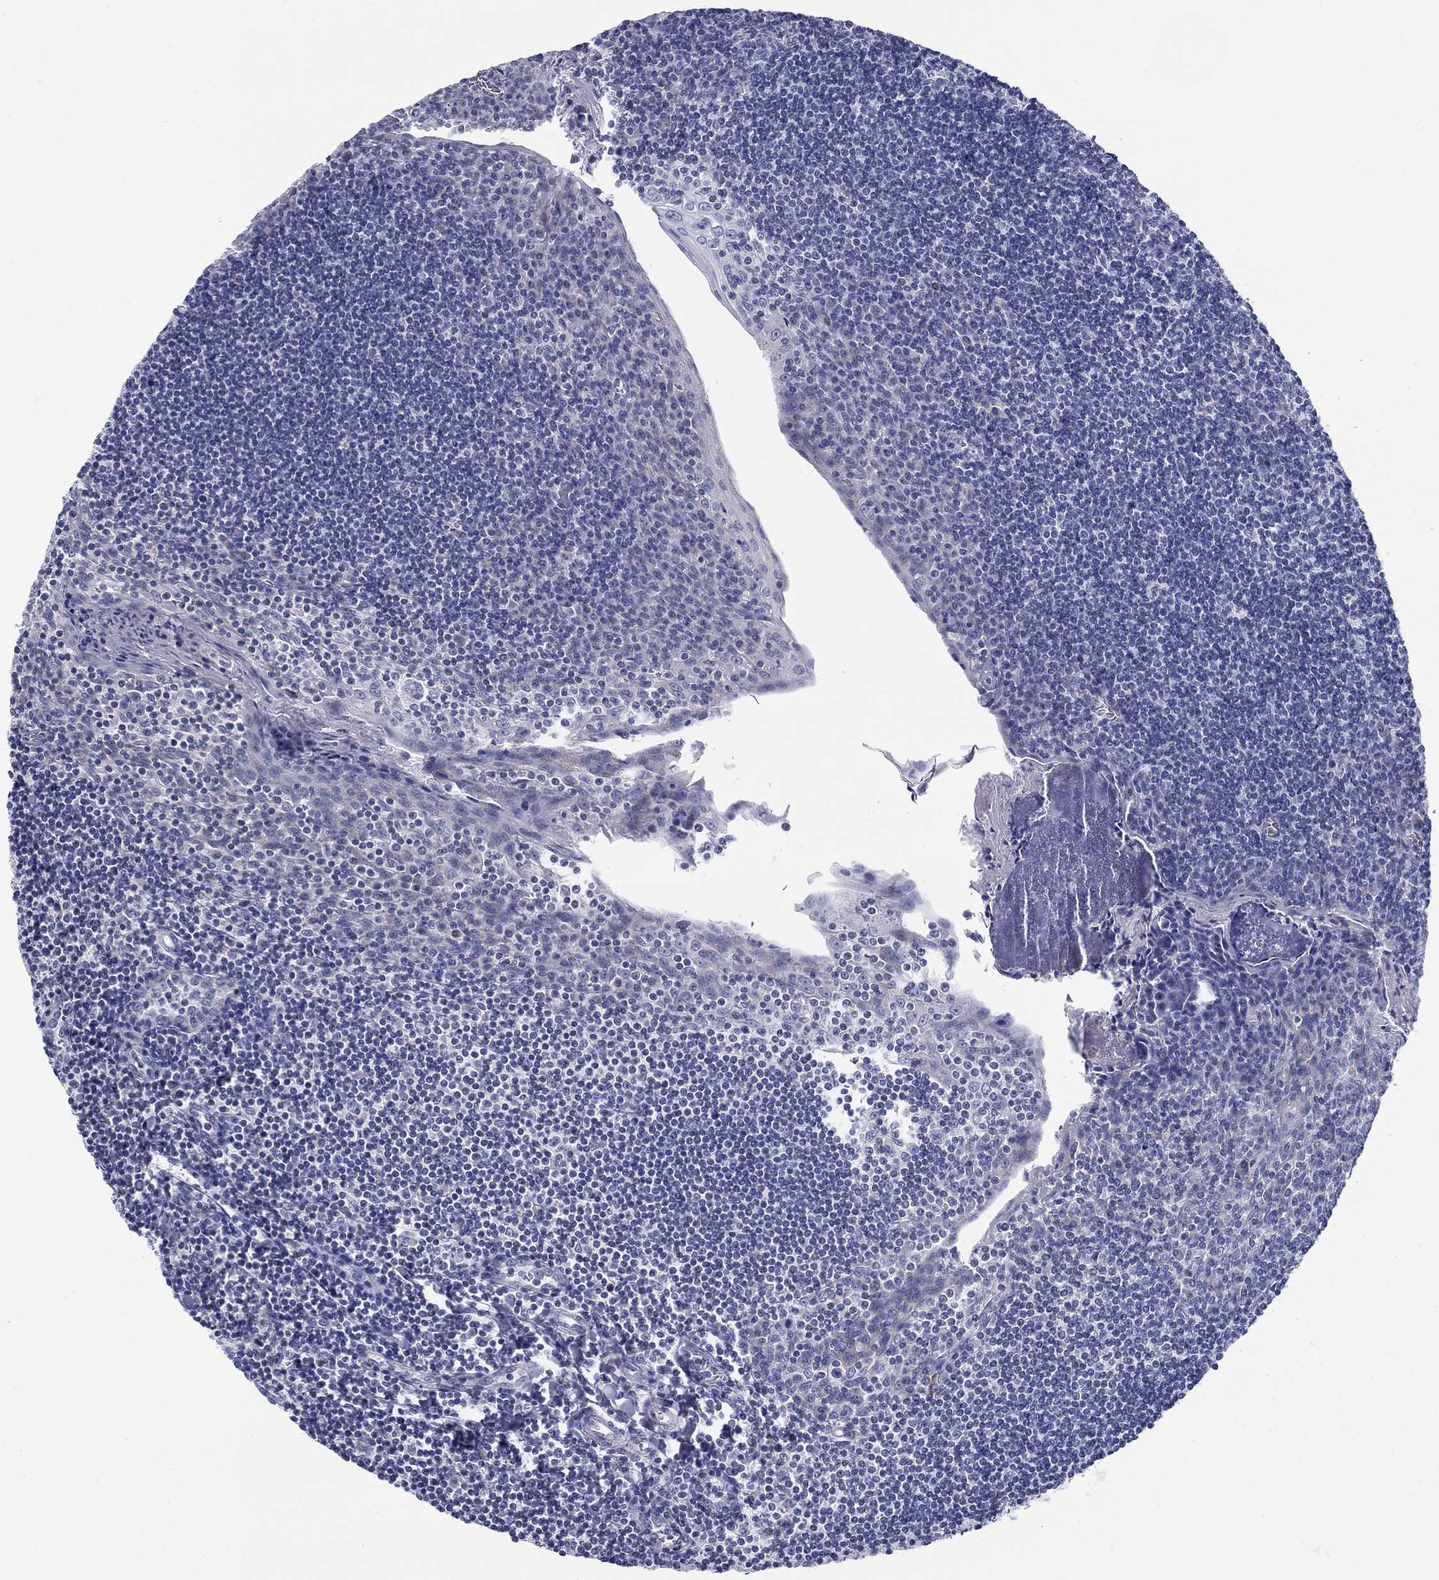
{"staining": {"intensity": "negative", "quantity": "none", "location": "none"}, "tissue": "tonsil", "cell_type": "Germinal center cells", "image_type": "normal", "snomed": [{"axis": "morphology", "description": "Normal tissue, NOS"}, {"axis": "topography", "description": "Tonsil"}], "caption": "Image shows no significant protein expression in germinal center cells of normal tonsil.", "gene": "UPB1", "patient": {"sex": "female", "age": 12}}